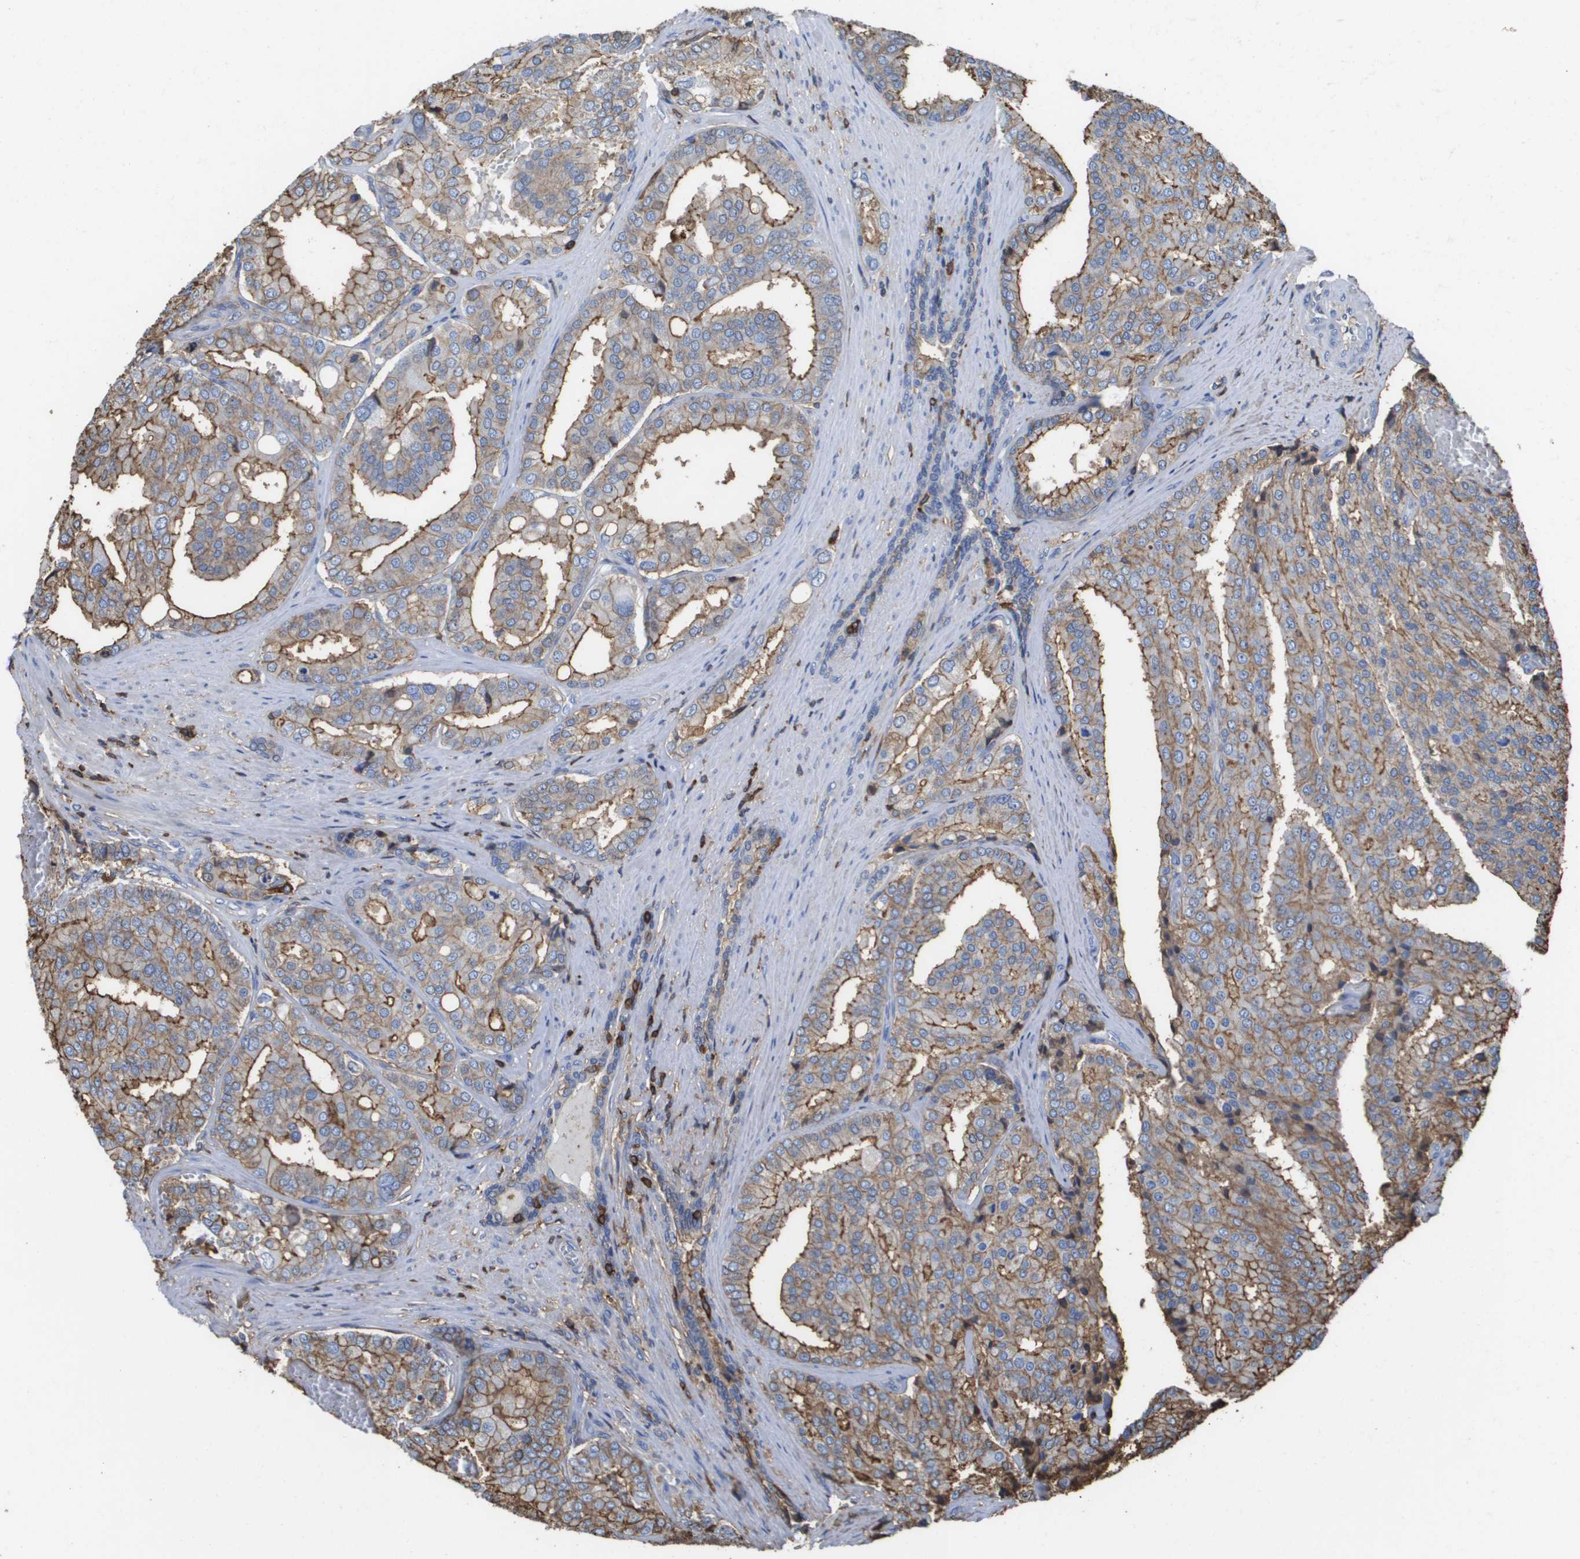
{"staining": {"intensity": "moderate", "quantity": "25%-75%", "location": "cytoplasmic/membranous"}, "tissue": "prostate cancer", "cell_type": "Tumor cells", "image_type": "cancer", "snomed": [{"axis": "morphology", "description": "Adenocarcinoma, High grade"}, {"axis": "topography", "description": "Prostate"}], "caption": "Immunohistochemical staining of adenocarcinoma (high-grade) (prostate) reveals moderate cytoplasmic/membranous protein expression in approximately 25%-75% of tumor cells.", "gene": "PASK", "patient": {"sex": "male", "age": 50}}